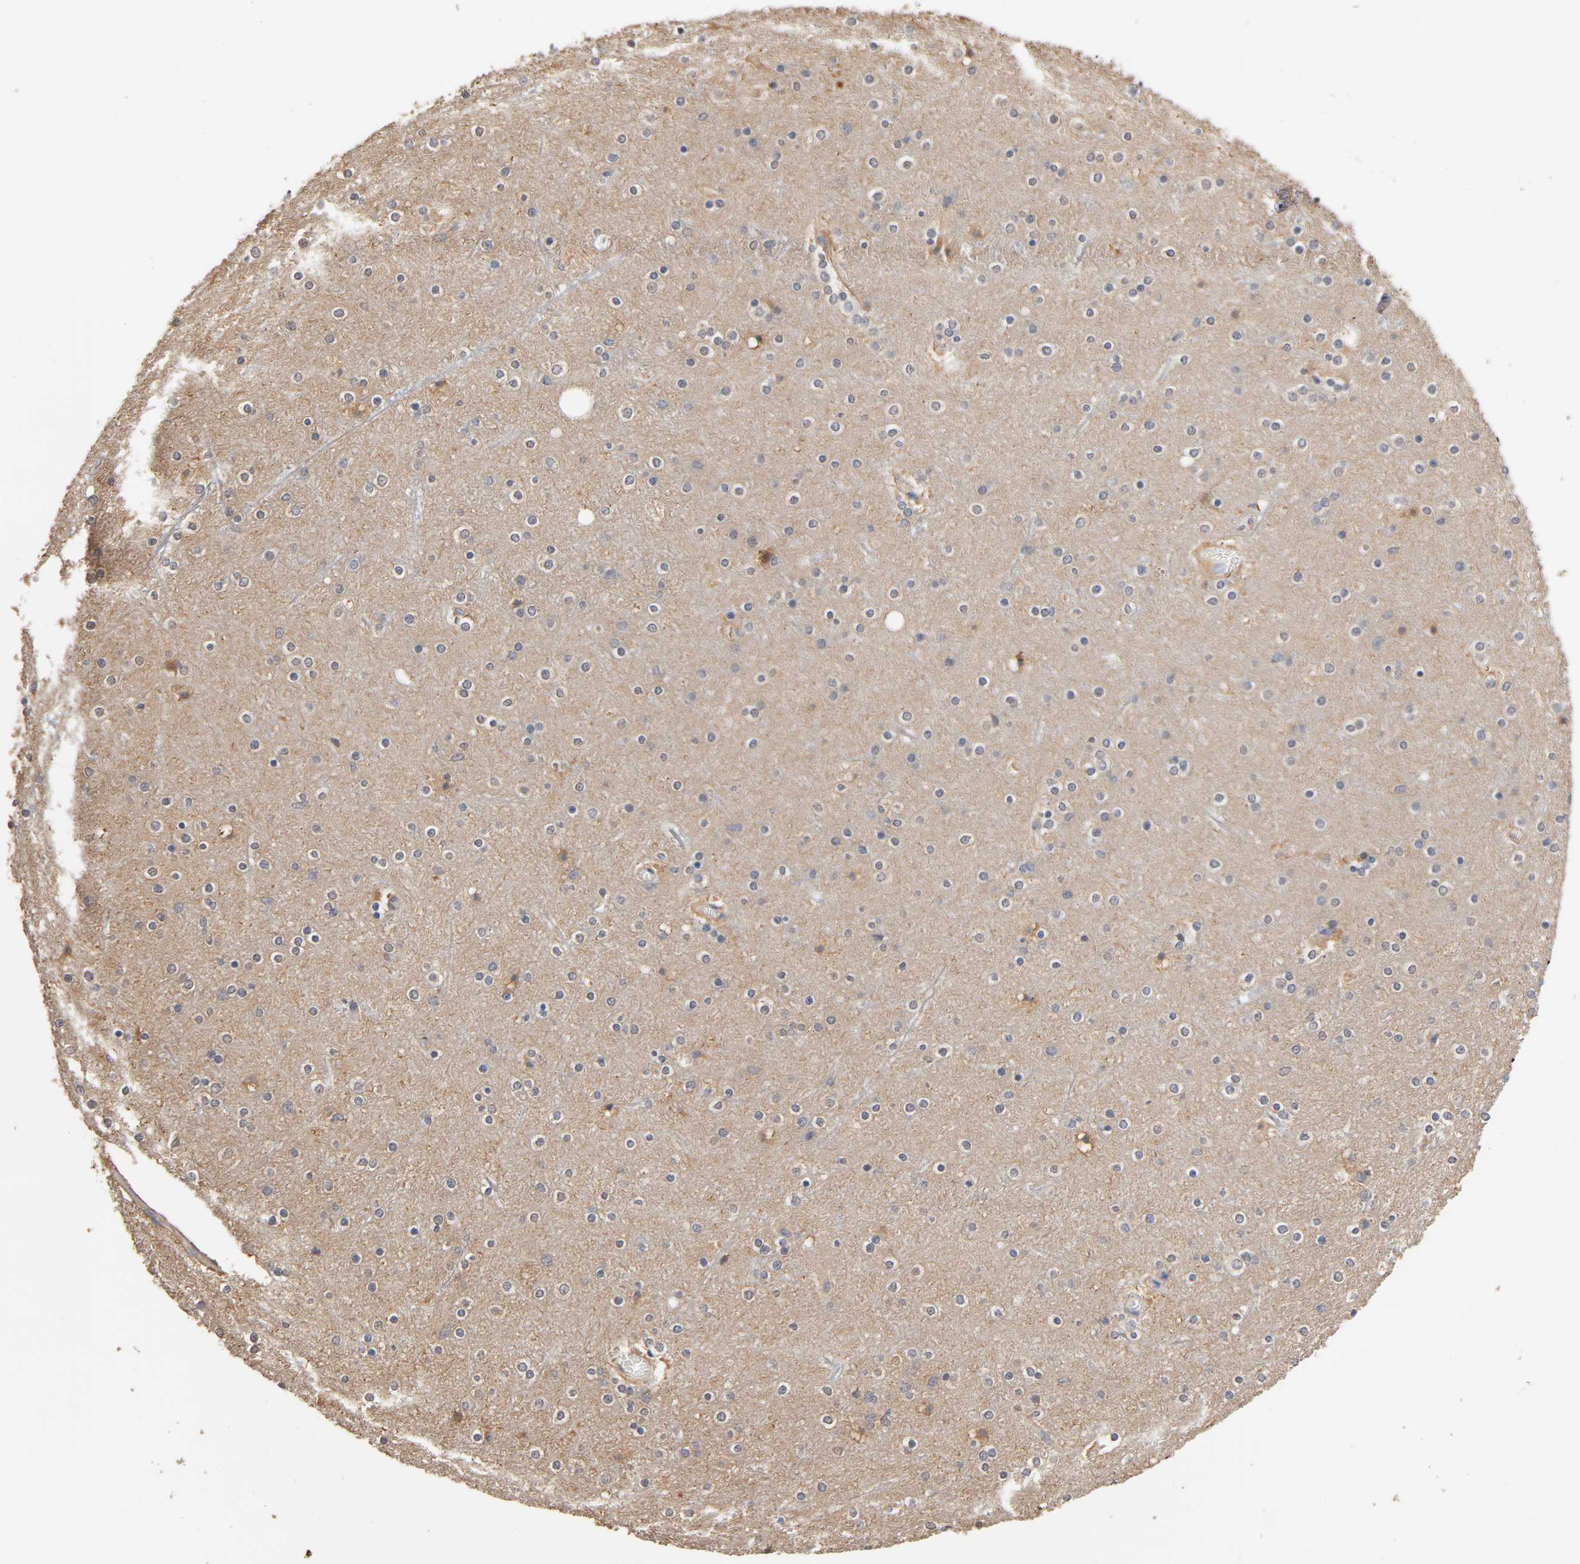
{"staining": {"intensity": "negative", "quantity": "none", "location": "none"}, "tissue": "cerebral cortex", "cell_type": "Endothelial cells", "image_type": "normal", "snomed": [{"axis": "morphology", "description": "Normal tissue, NOS"}, {"axis": "topography", "description": "Cerebral cortex"}], "caption": "A photomicrograph of cerebral cortex stained for a protein exhibits no brown staining in endothelial cells. (Brightfield microscopy of DAB (3,3'-diaminobenzidine) immunohistochemistry at high magnification).", "gene": "ALDOA", "patient": {"sex": "female", "age": 54}}